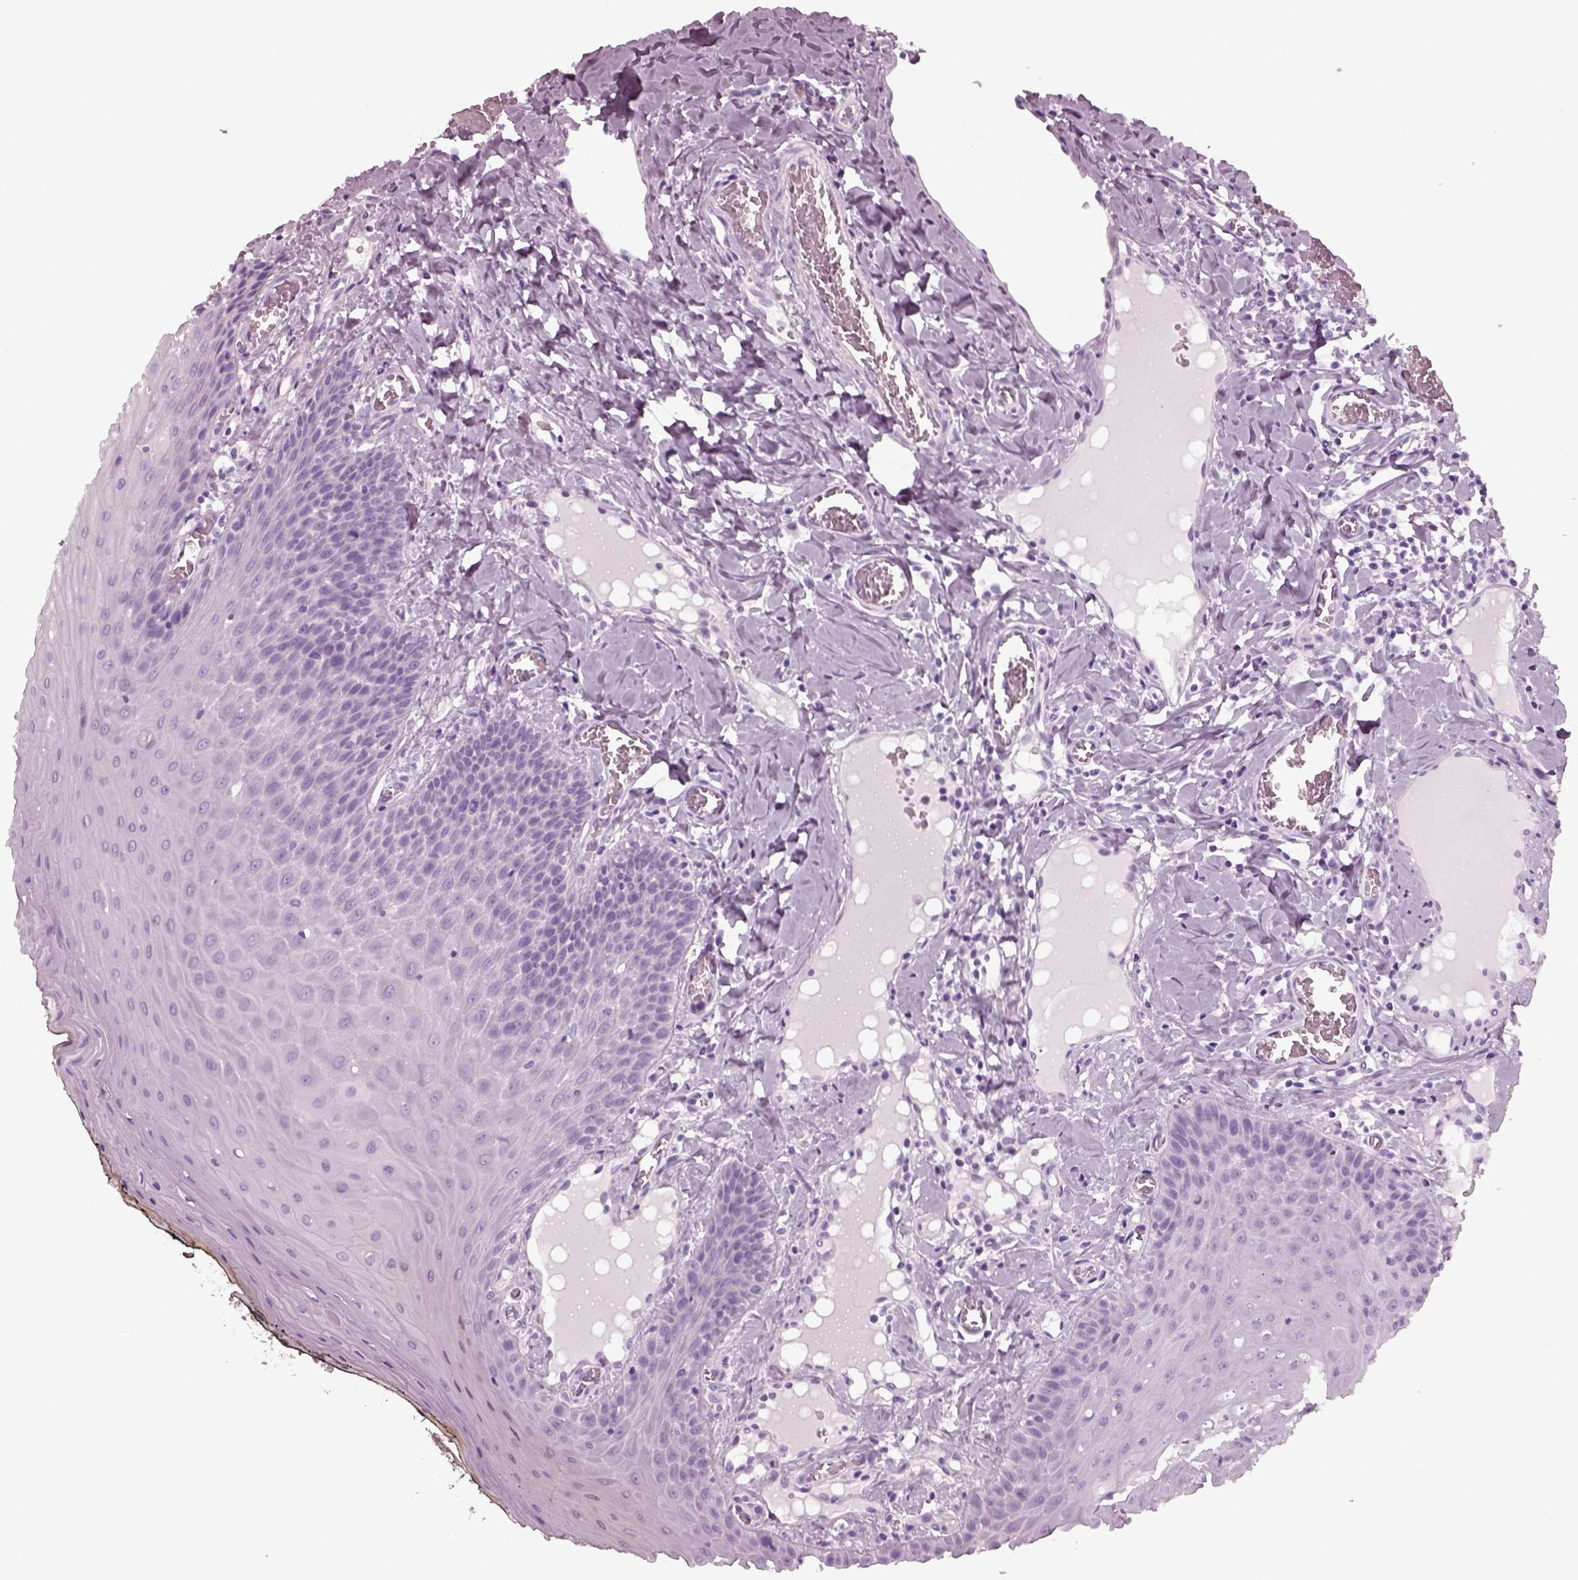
{"staining": {"intensity": "negative", "quantity": "none", "location": "none"}, "tissue": "oral mucosa", "cell_type": "Squamous epithelial cells", "image_type": "normal", "snomed": [{"axis": "morphology", "description": "Normal tissue, NOS"}, {"axis": "topography", "description": "Oral tissue"}], "caption": "A histopathology image of oral mucosa stained for a protein displays no brown staining in squamous epithelial cells.", "gene": "RCVRN", "patient": {"sex": "male", "age": 9}}